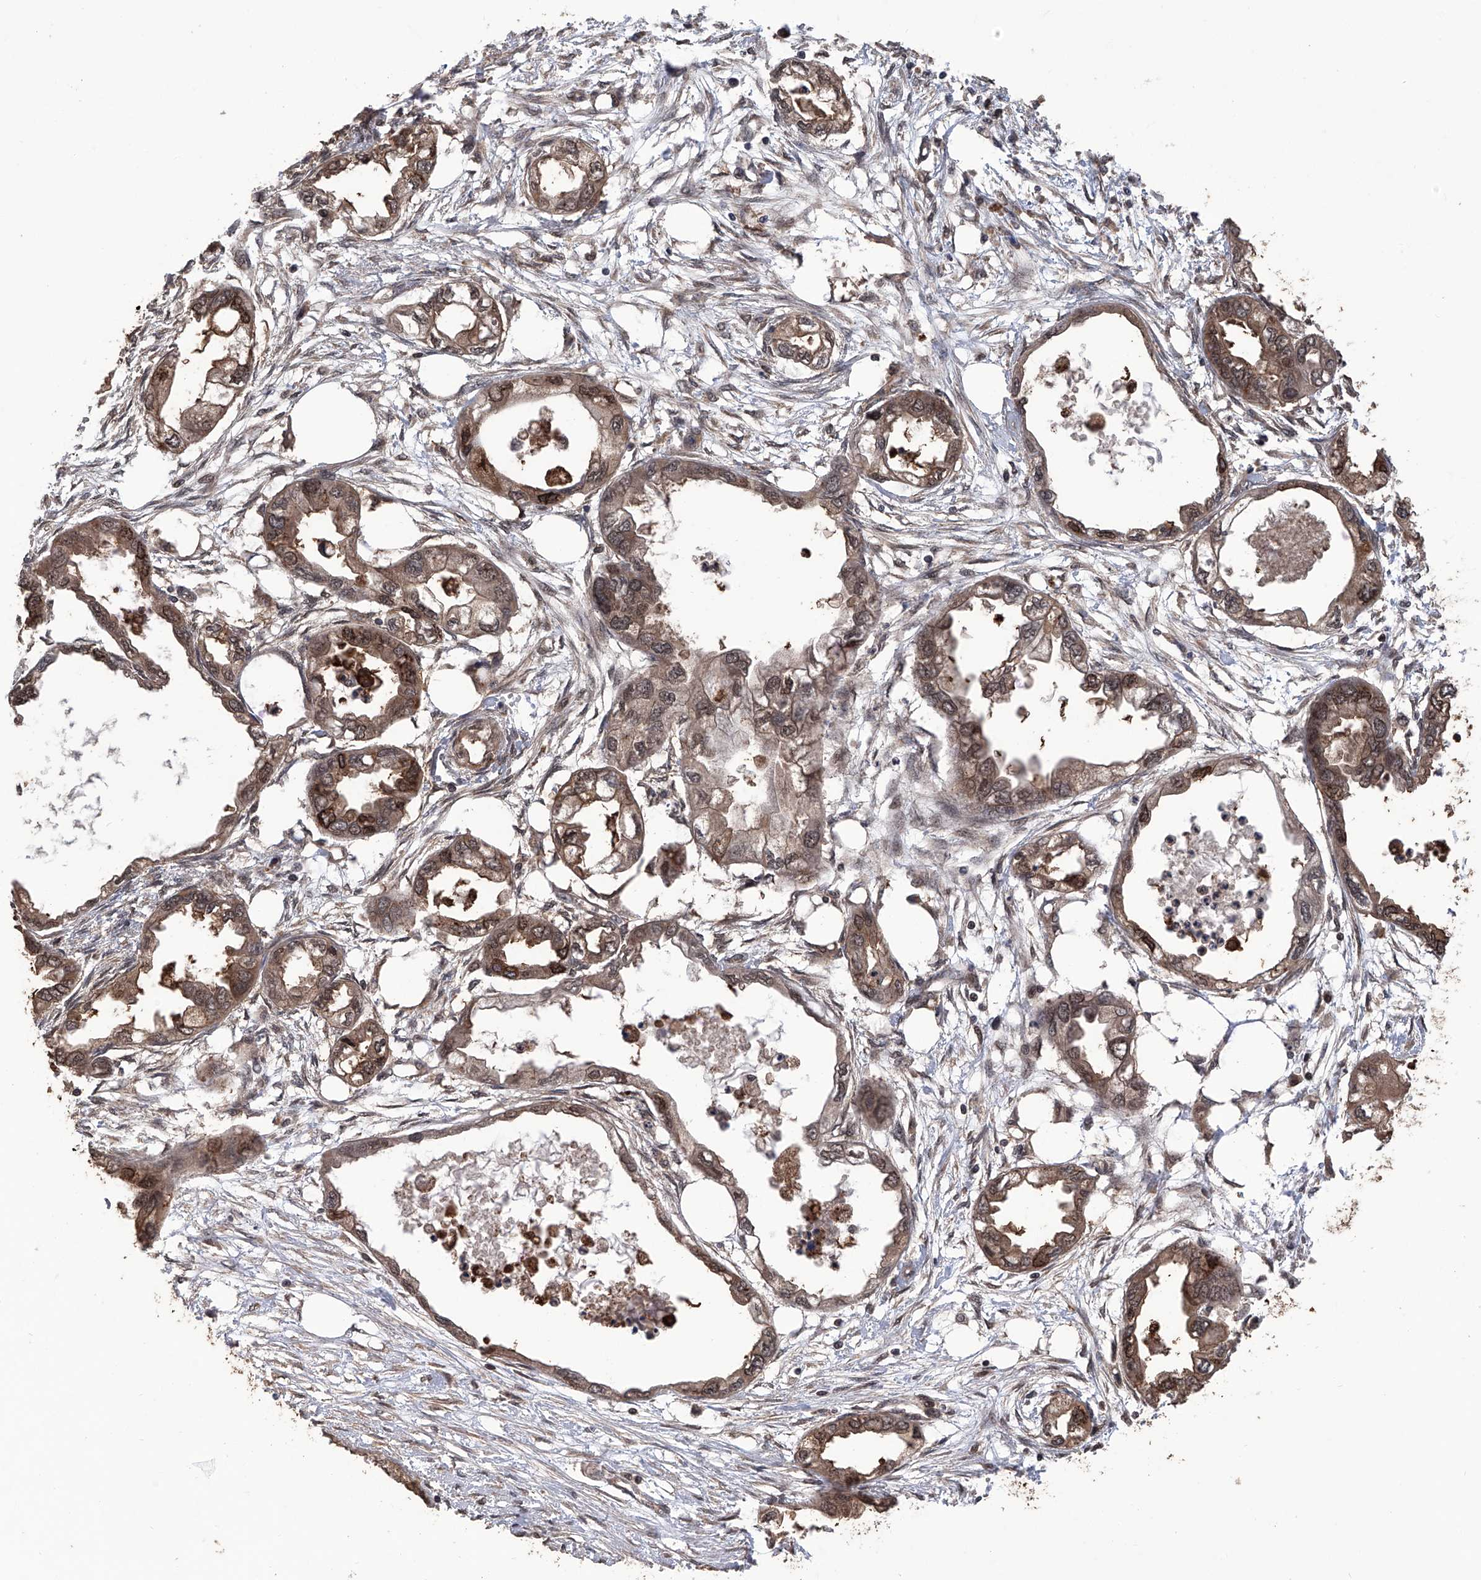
{"staining": {"intensity": "moderate", "quantity": ">75%", "location": "cytoplasmic/membranous,nuclear"}, "tissue": "endometrial cancer", "cell_type": "Tumor cells", "image_type": "cancer", "snomed": [{"axis": "morphology", "description": "Adenocarcinoma, NOS"}, {"axis": "morphology", "description": "Adenocarcinoma, metastatic, NOS"}, {"axis": "topography", "description": "Adipose tissue"}, {"axis": "topography", "description": "Endometrium"}], "caption": "Immunohistochemical staining of human endometrial cancer exhibits medium levels of moderate cytoplasmic/membranous and nuclear staining in approximately >75% of tumor cells.", "gene": "LYSMD4", "patient": {"sex": "female", "age": 67}}